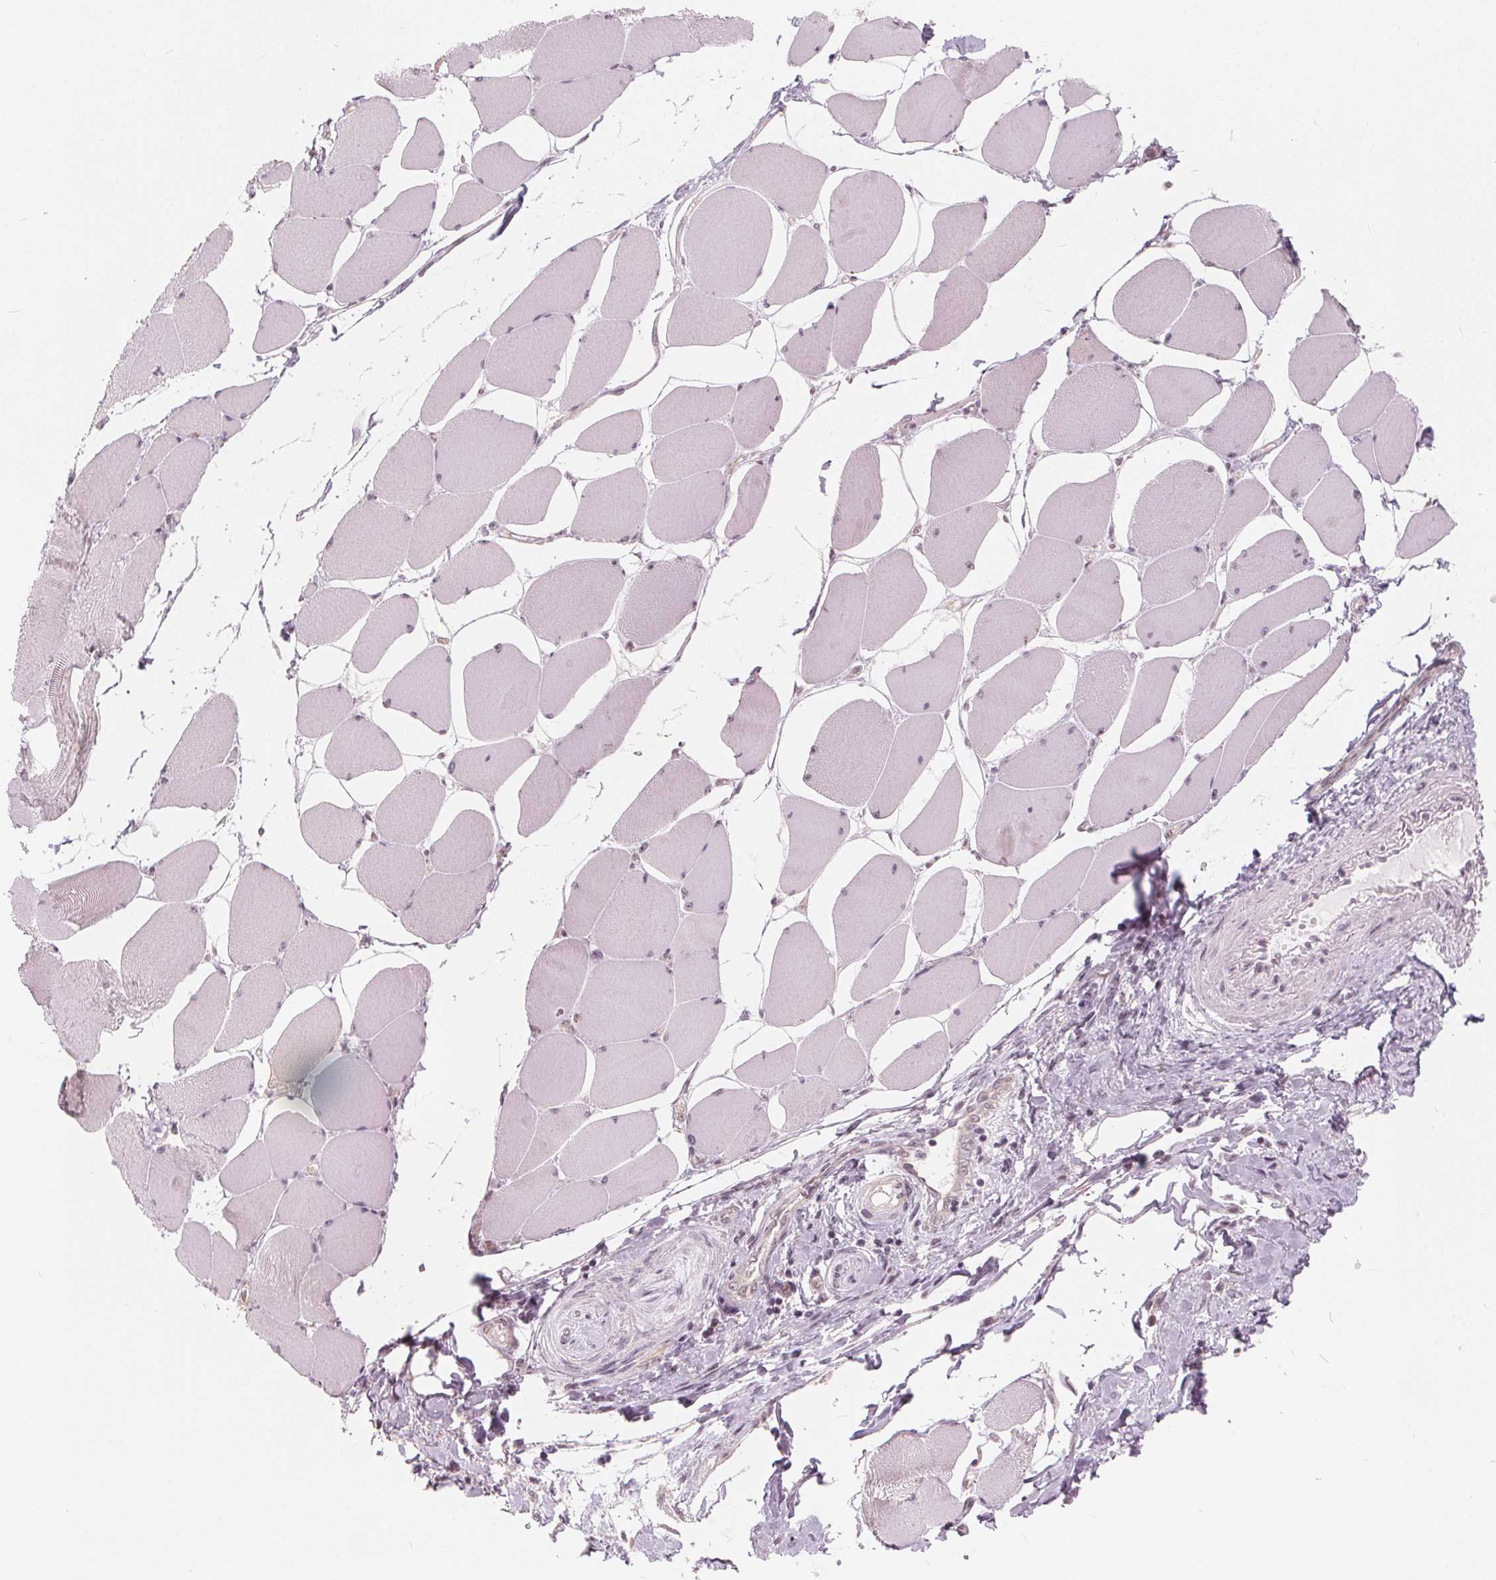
{"staining": {"intensity": "weak", "quantity": "<25%", "location": "nuclear"}, "tissue": "skeletal muscle", "cell_type": "Myocytes", "image_type": "normal", "snomed": [{"axis": "morphology", "description": "Normal tissue, NOS"}, {"axis": "topography", "description": "Skeletal muscle"}], "caption": "Myocytes show no significant expression in normal skeletal muscle. The staining is performed using DAB (3,3'-diaminobenzidine) brown chromogen with nuclei counter-stained in using hematoxylin.", "gene": "NUP210L", "patient": {"sex": "female", "age": 75}}